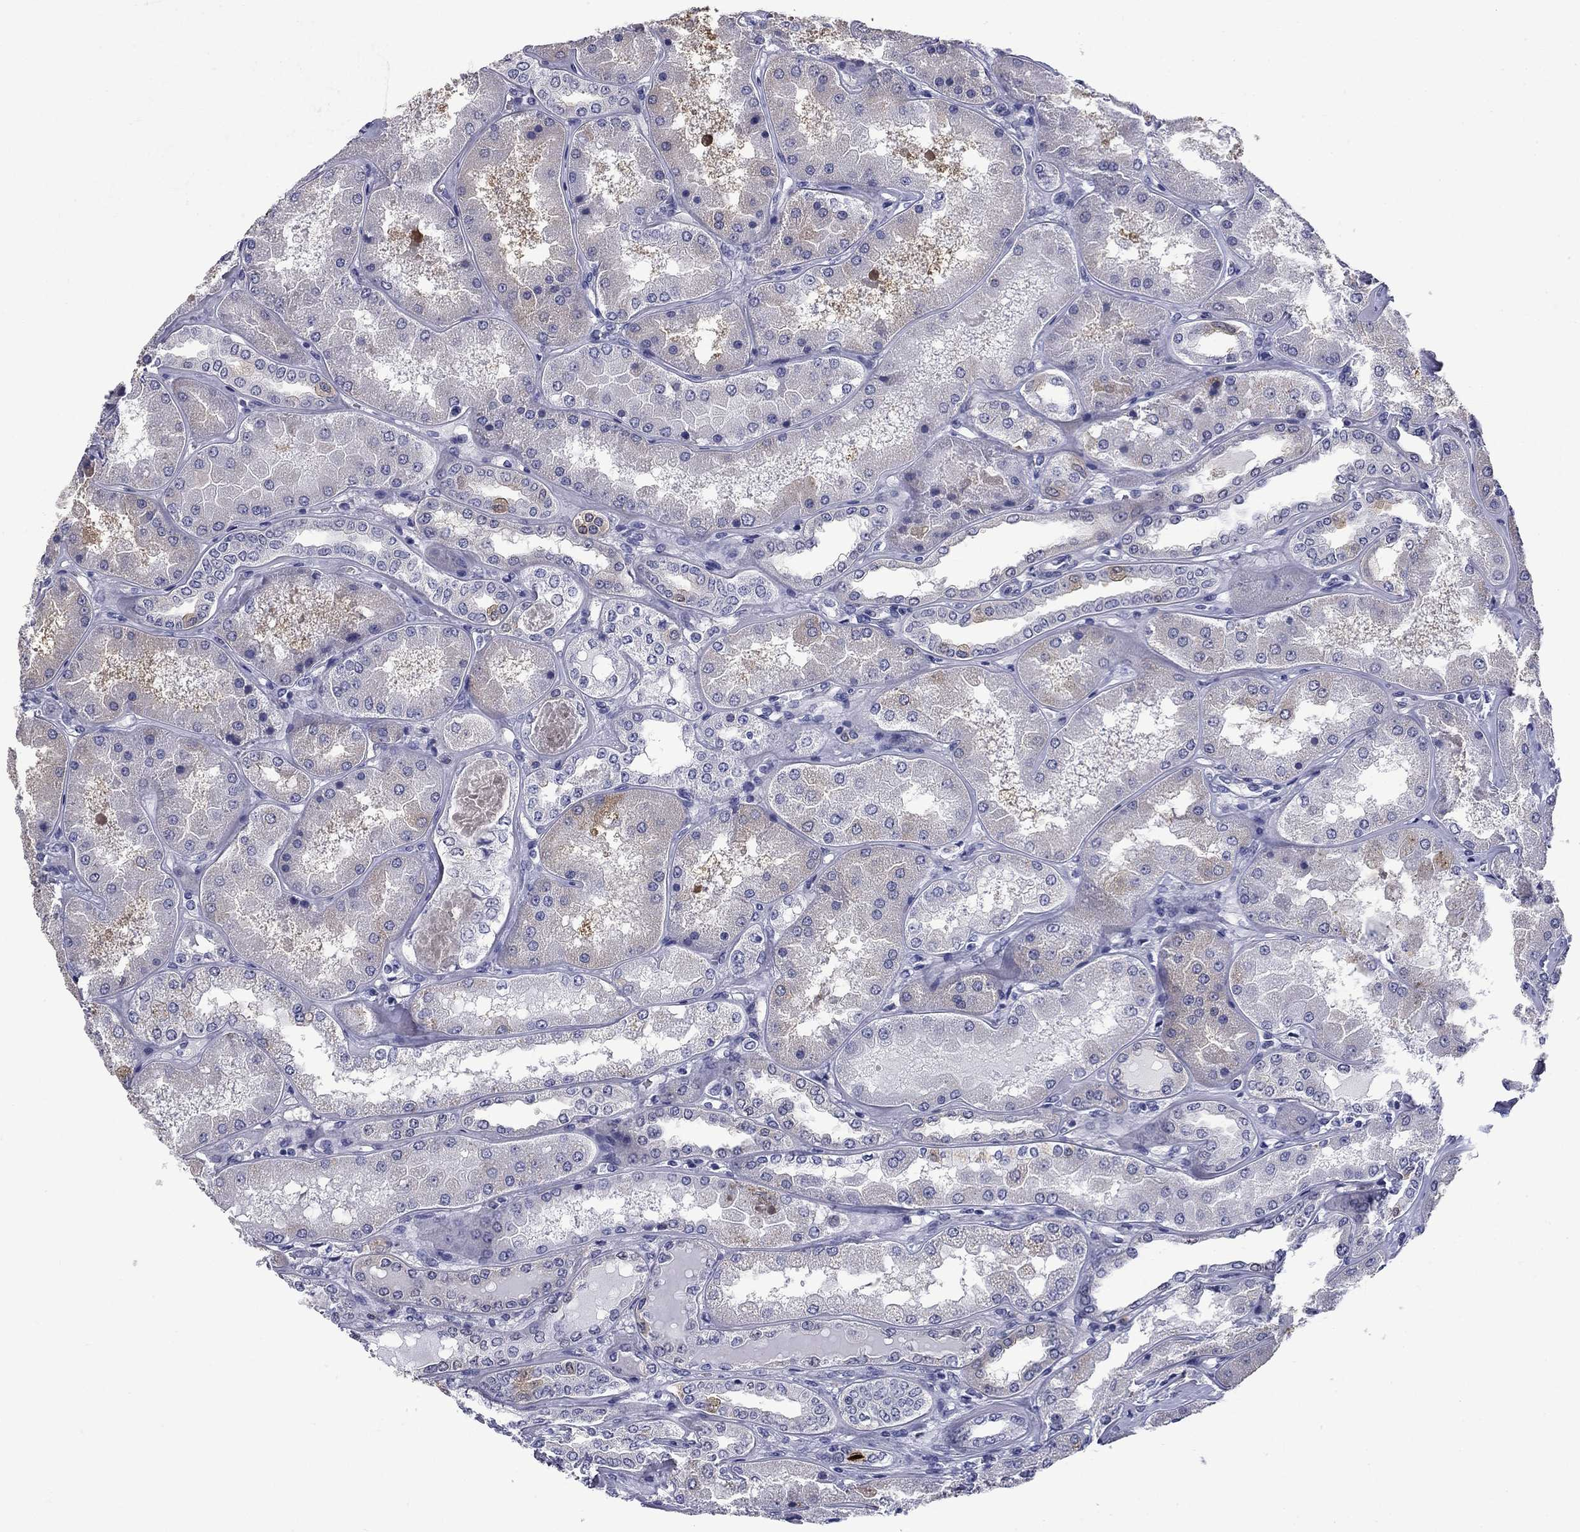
{"staining": {"intensity": "negative", "quantity": "none", "location": "none"}, "tissue": "kidney", "cell_type": "Cells in glomeruli", "image_type": "normal", "snomed": [{"axis": "morphology", "description": "Normal tissue, NOS"}, {"axis": "topography", "description": "Kidney"}], "caption": "Photomicrograph shows no significant protein positivity in cells in glomeruli of normal kidney.", "gene": "BCL2L14", "patient": {"sex": "female", "age": 56}}